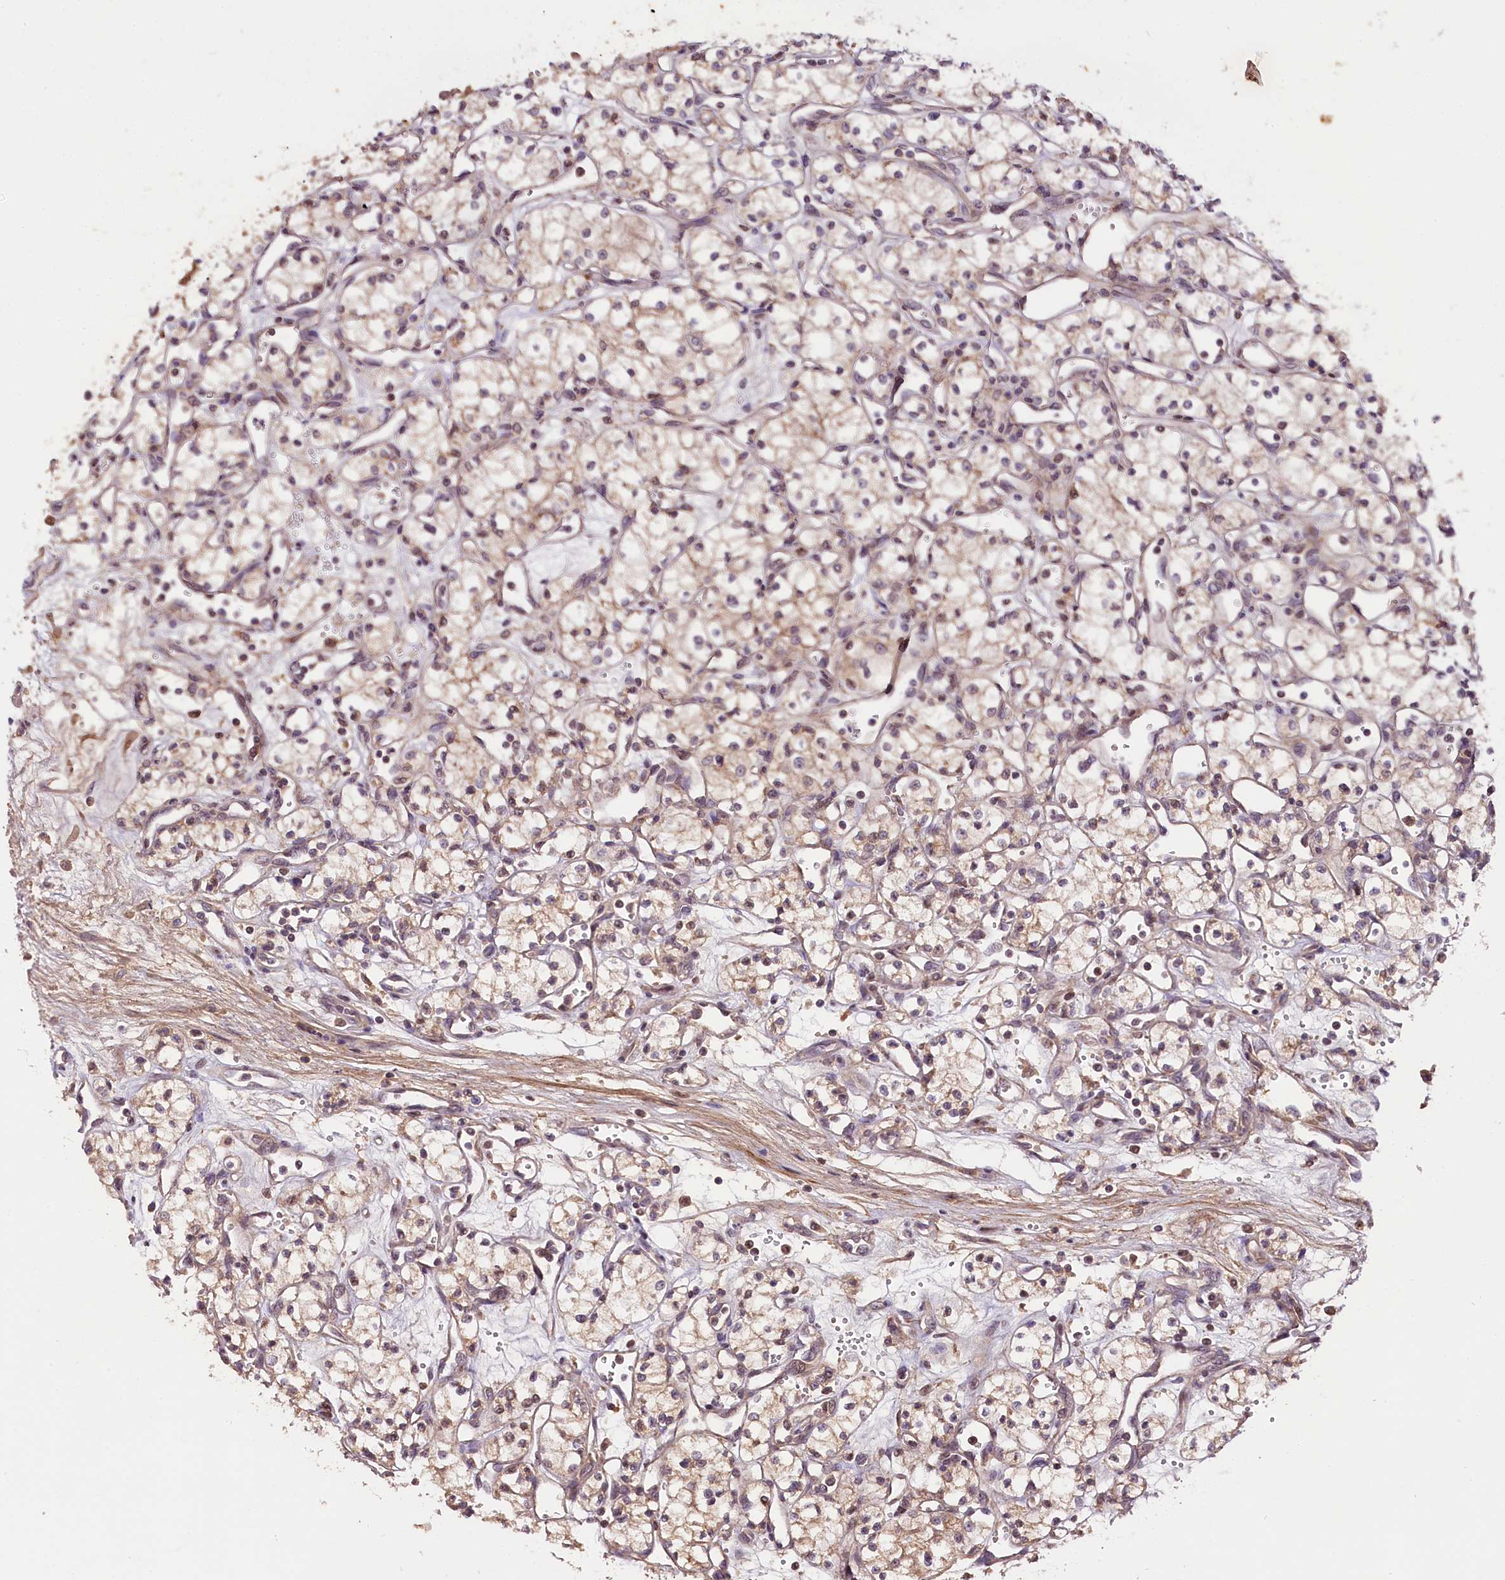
{"staining": {"intensity": "weak", "quantity": "25%-75%", "location": "cytoplasmic/membranous"}, "tissue": "renal cancer", "cell_type": "Tumor cells", "image_type": "cancer", "snomed": [{"axis": "morphology", "description": "Adenocarcinoma, NOS"}, {"axis": "topography", "description": "Kidney"}], "caption": "The histopathology image displays a brown stain indicating the presence of a protein in the cytoplasmic/membranous of tumor cells in adenocarcinoma (renal).", "gene": "ZNF480", "patient": {"sex": "male", "age": 59}}